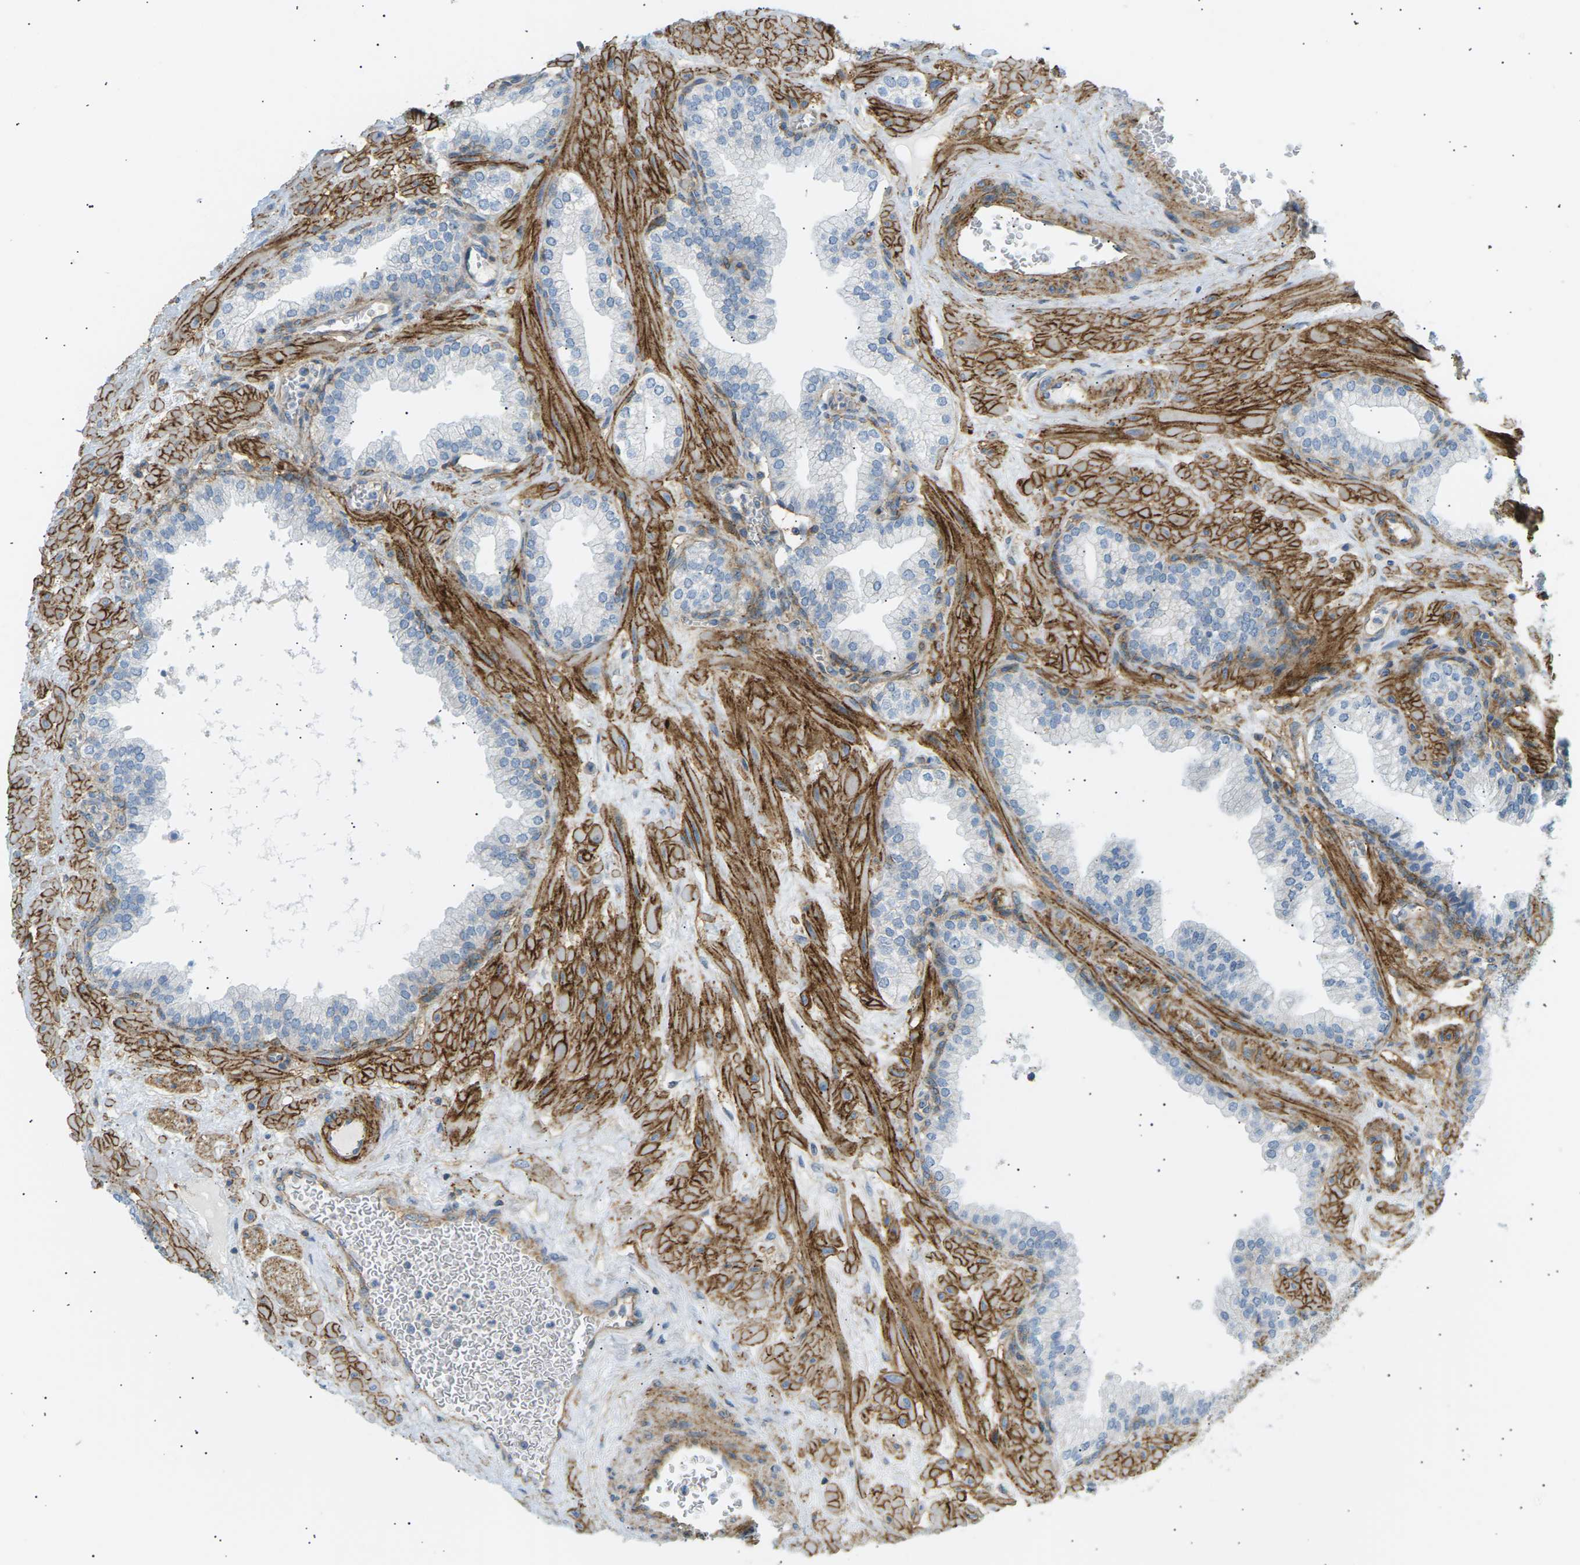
{"staining": {"intensity": "negative", "quantity": "none", "location": "none"}, "tissue": "prostate", "cell_type": "Glandular cells", "image_type": "normal", "snomed": [{"axis": "morphology", "description": "Normal tissue, NOS"}, {"axis": "morphology", "description": "Urothelial carcinoma, Low grade"}, {"axis": "topography", "description": "Urinary bladder"}, {"axis": "topography", "description": "Prostate"}], "caption": "High power microscopy histopathology image of an IHC image of benign prostate, revealing no significant staining in glandular cells.", "gene": "ATP2B4", "patient": {"sex": "male", "age": 60}}